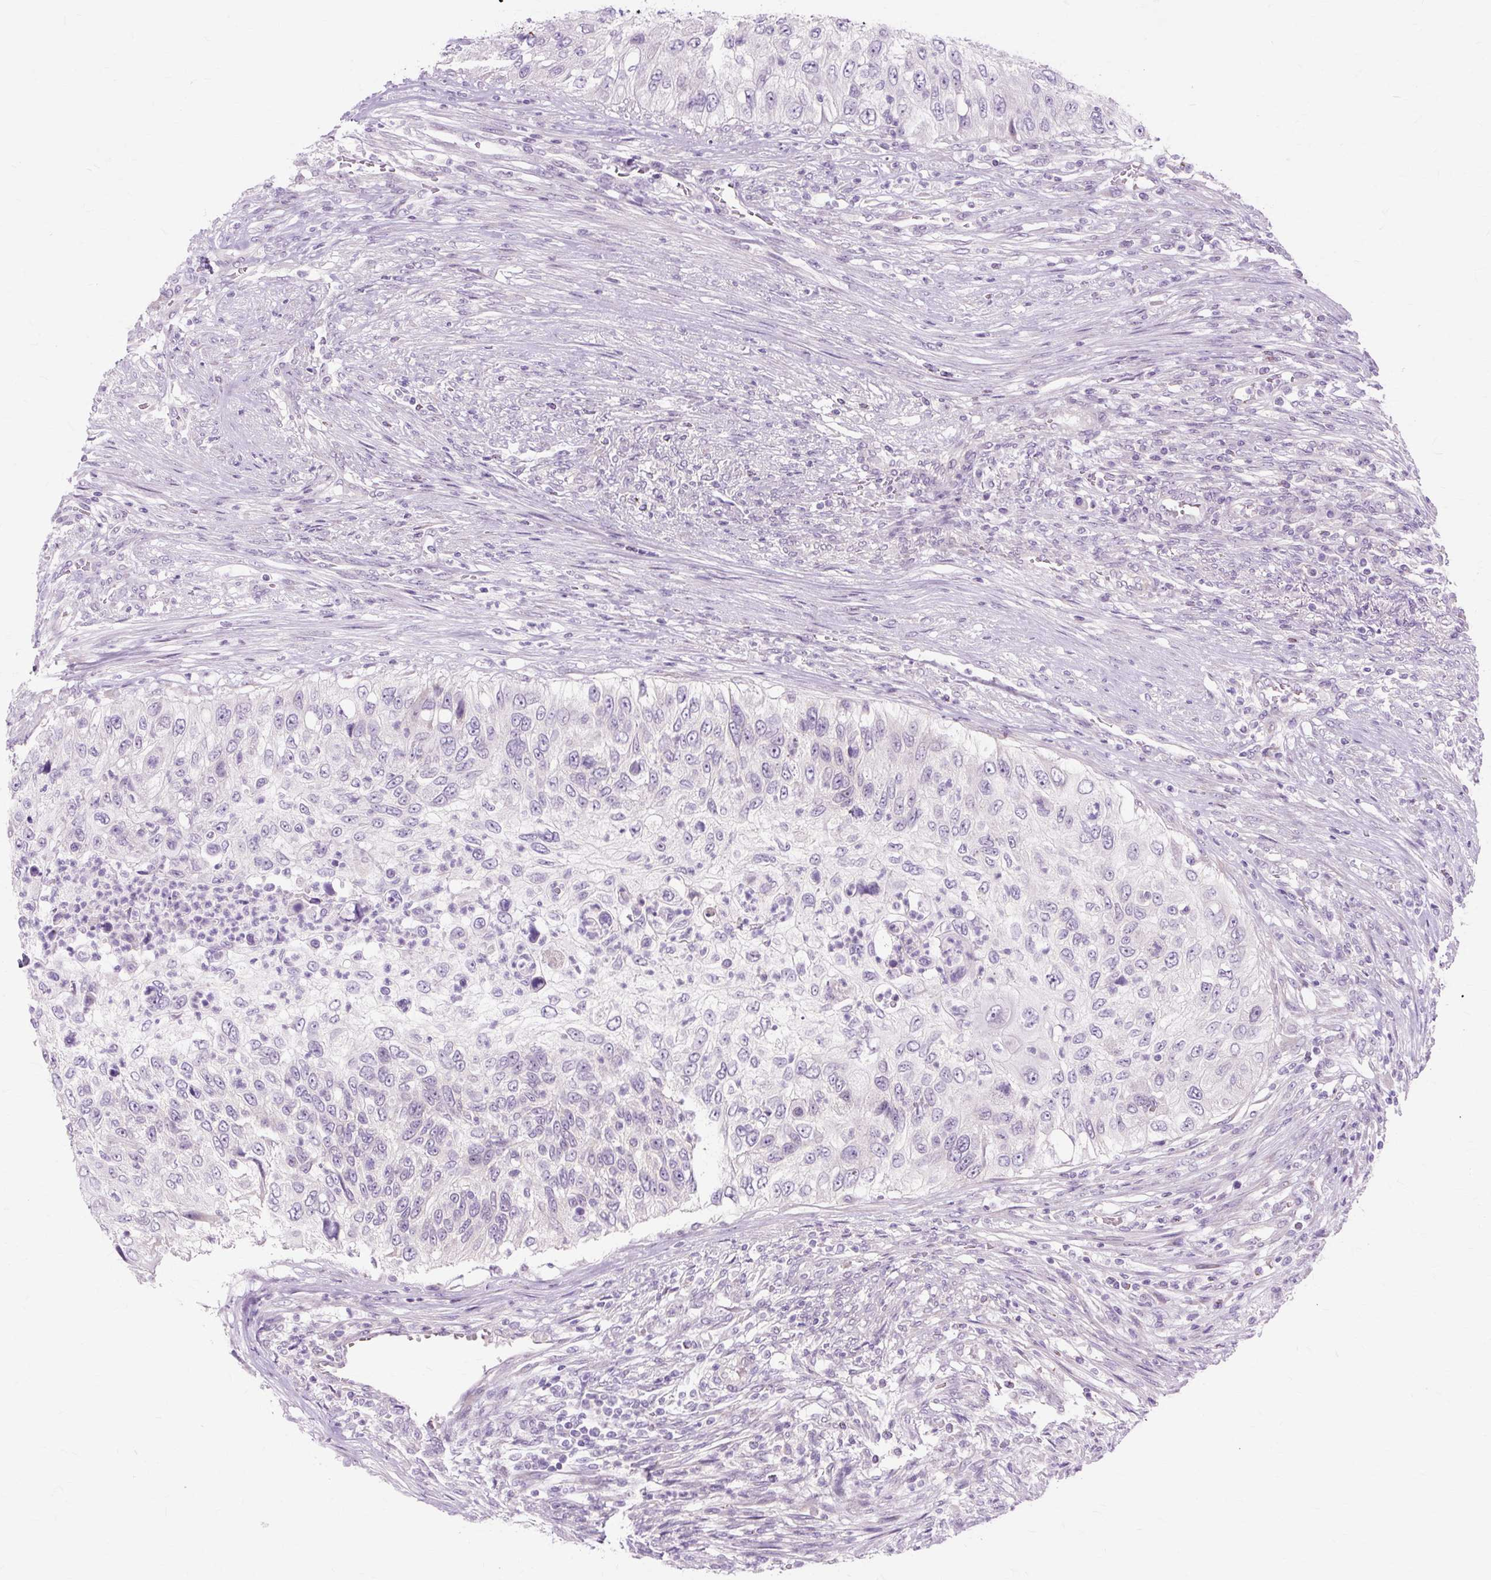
{"staining": {"intensity": "negative", "quantity": "none", "location": "none"}, "tissue": "urothelial cancer", "cell_type": "Tumor cells", "image_type": "cancer", "snomed": [{"axis": "morphology", "description": "Urothelial carcinoma, High grade"}, {"axis": "topography", "description": "Urinary bladder"}], "caption": "Tumor cells are negative for brown protein staining in urothelial cancer.", "gene": "ZNF35", "patient": {"sex": "female", "age": 60}}